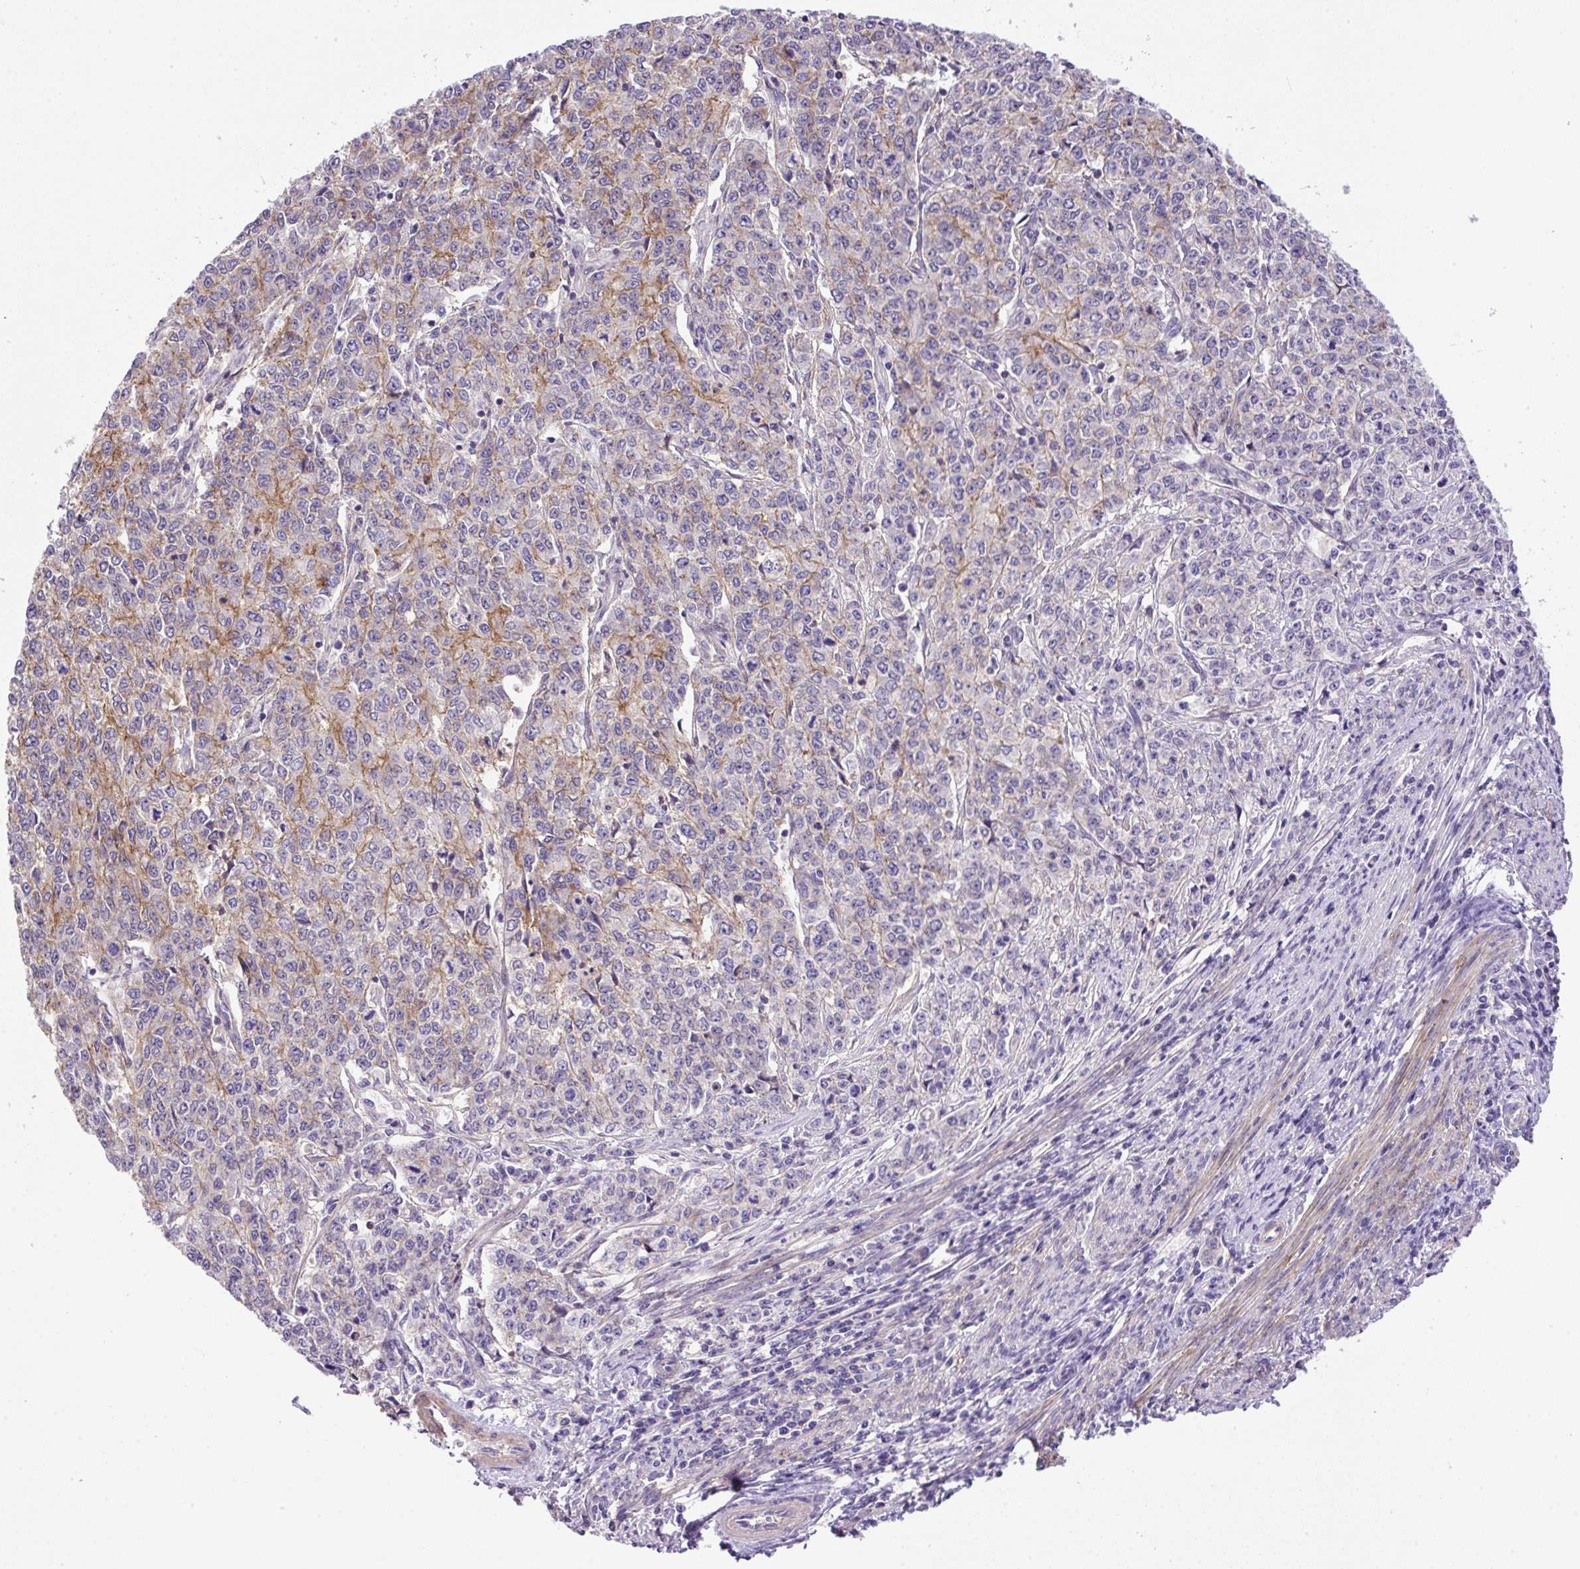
{"staining": {"intensity": "moderate", "quantity": "<25%", "location": "cytoplasmic/membranous"}, "tissue": "endometrial cancer", "cell_type": "Tumor cells", "image_type": "cancer", "snomed": [{"axis": "morphology", "description": "Adenocarcinoma, NOS"}, {"axis": "topography", "description": "Endometrium"}], "caption": "A histopathology image of human adenocarcinoma (endometrial) stained for a protein displays moderate cytoplasmic/membranous brown staining in tumor cells.", "gene": "NPTN", "patient": {"sex": "female", "age": 50}}